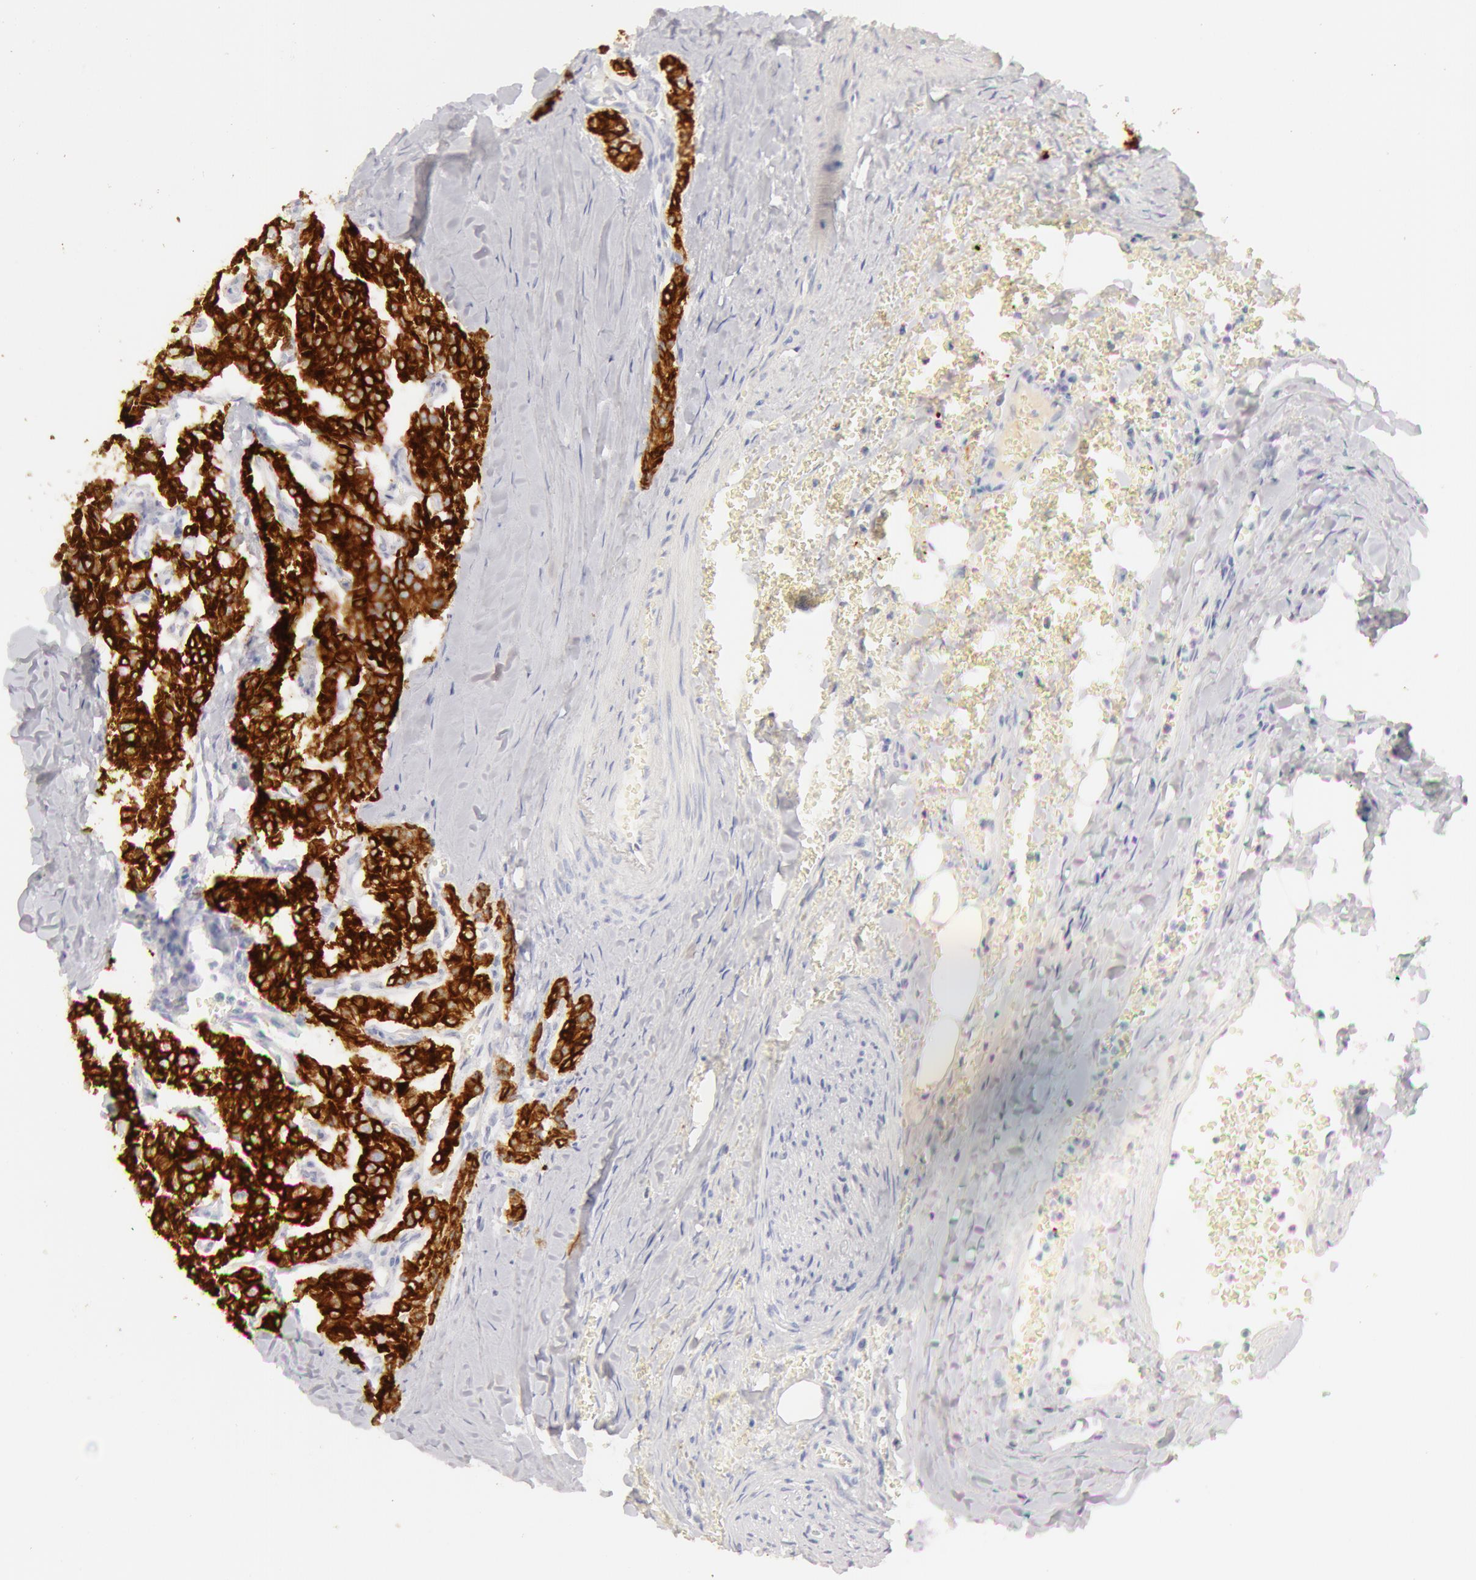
{"staining": {"intensity": "strong", "quantity": ">75%", "location": "cytoplasmic/membranous"}, "tissue": "carcinoid", "cell_type": "Tumor cells", "image_type": "cancer", "snomed": [{"axis": "morphology", "description": "Carcinoid, malignant, NOS"}, {"axis": "topography", "description": "Bronchus"}], "caption": "Strong cytoplasmic/membranous protein staining is appreciated in approximately >75% of tumor cells in carcinoid.", "gene": "KRT8", "patient": {"sex": "male", "age": 55}}